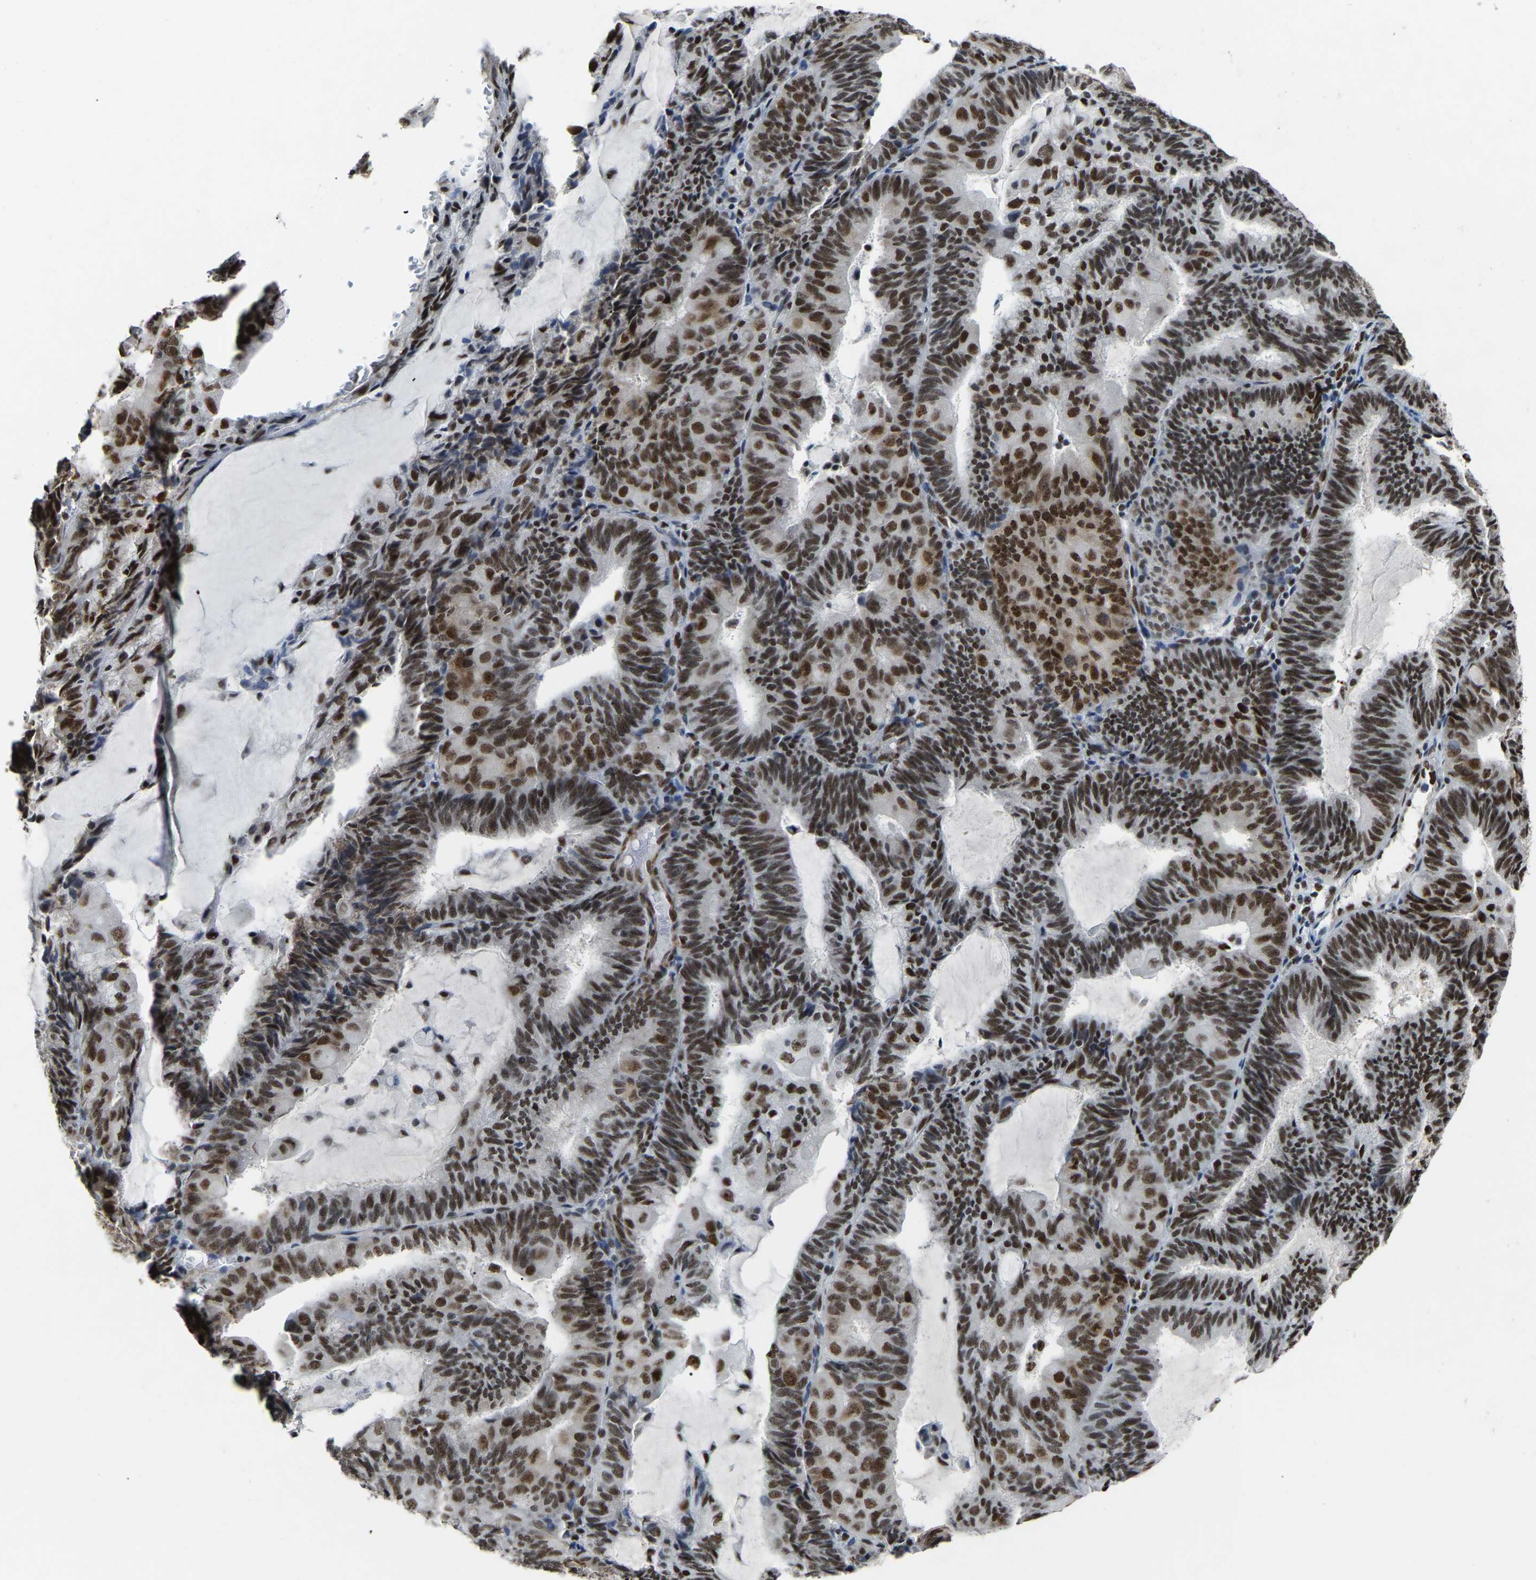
{"staining": {"intensity": "strong", "quantity": ">75%", "location": "nuclear"}, "tissue": "endometrial cancer", "cell_type": "Tumor cells", "image_type": "cancer", "snomed": [{"axis": "morphology", "description": "Adenocarcinoma, NOS"}, {"axis": "topography", "description": "Endometrium"}], "caption": "Immunohistochemistry of human endometrial adenocarcinoma reveals high levels of strong nuclear positivity in about >75% of tumor cells.", "gene": "DDX5", "patient": {"sex": "female", "age": 81}}